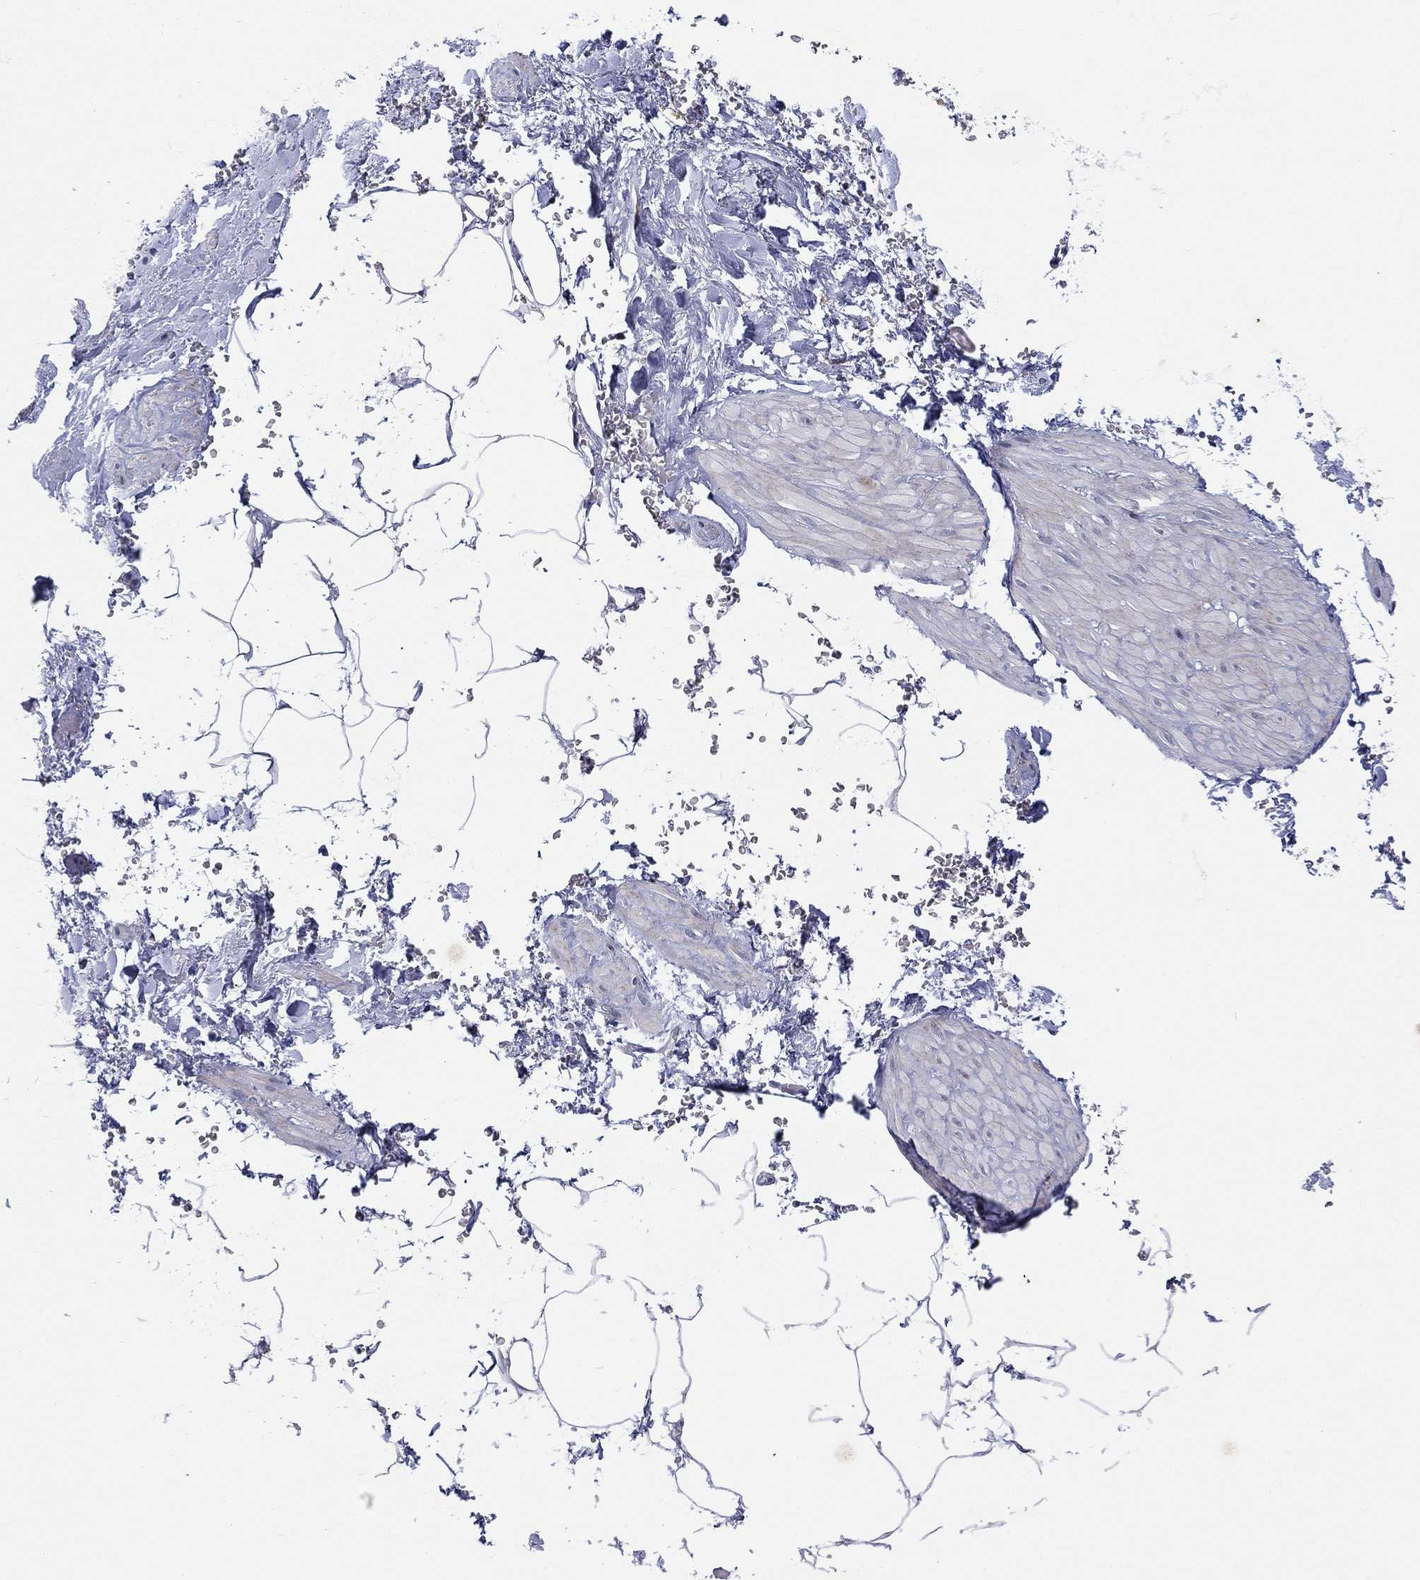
{"staining": {"intensity": "negative", "quantity": "none", "location": "none"}, "tissue": "adipose tissue", "cell_type": "Adipocytes", "image_type": "normal", "snomed": [{"axis": "morphology", "description": "Normal tissue, NOS"}, {"axis": "topography", "description": "Soft tissue"}, {"axis": "topography", "description": "Adipose tissue"}, {"axis": "topography", "description": "Vascular tissue"}, {"axis": "topography", "description": "Peripheral nerve tissue"}], "caption": "Protein analysis of benign adipose tissue exhibits no significant expression in adipocytes.", "gene": "SLC35F2", "patient": {"sex": "male", "age": 68}}